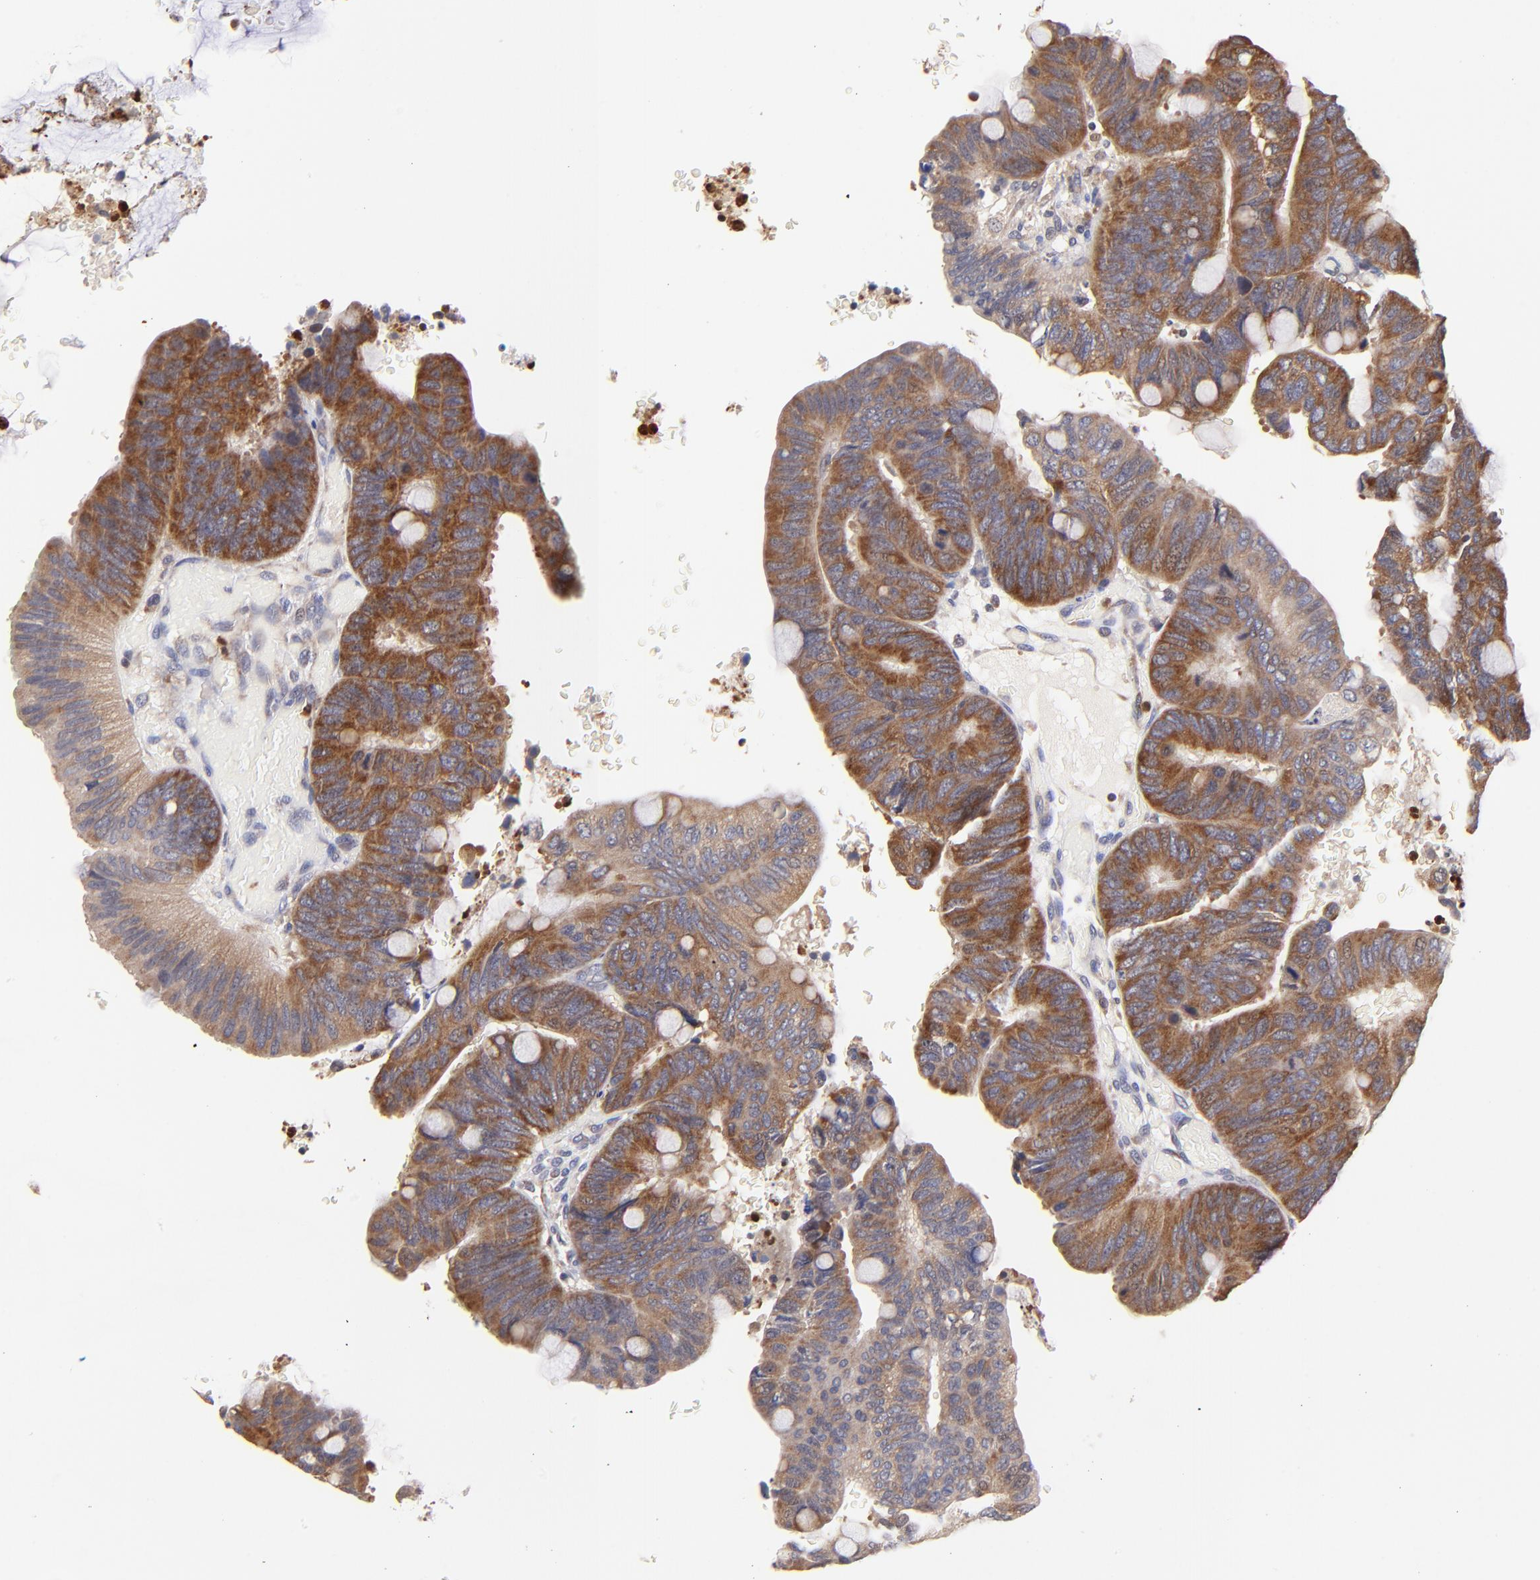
{"staining": {"intensity": "strong", "quantity": ">75%", "location": "cytoplasmic/membranous"}, "tissue": "colorectal cancer", "cell_type": "Tumor cells", "image_type": "cancer", "snomed": [{"axis": "morphology", "description": "Normal tissue, NOS"}, {"axis": "morphology", "description": "Adenocarcinoma, NOS"}, {"axis": "topography", "description": "Rectum"}], "caption": "Immunohistochemical staining of colorectal cancer shows strong cytoplasmic/membranous protein staining in approximately >75% of tumor cells. (IHC, brightfield microscopy, high magnification).", "gene": "BBOF1", "patient": {"sex": "male", "age": 92}}